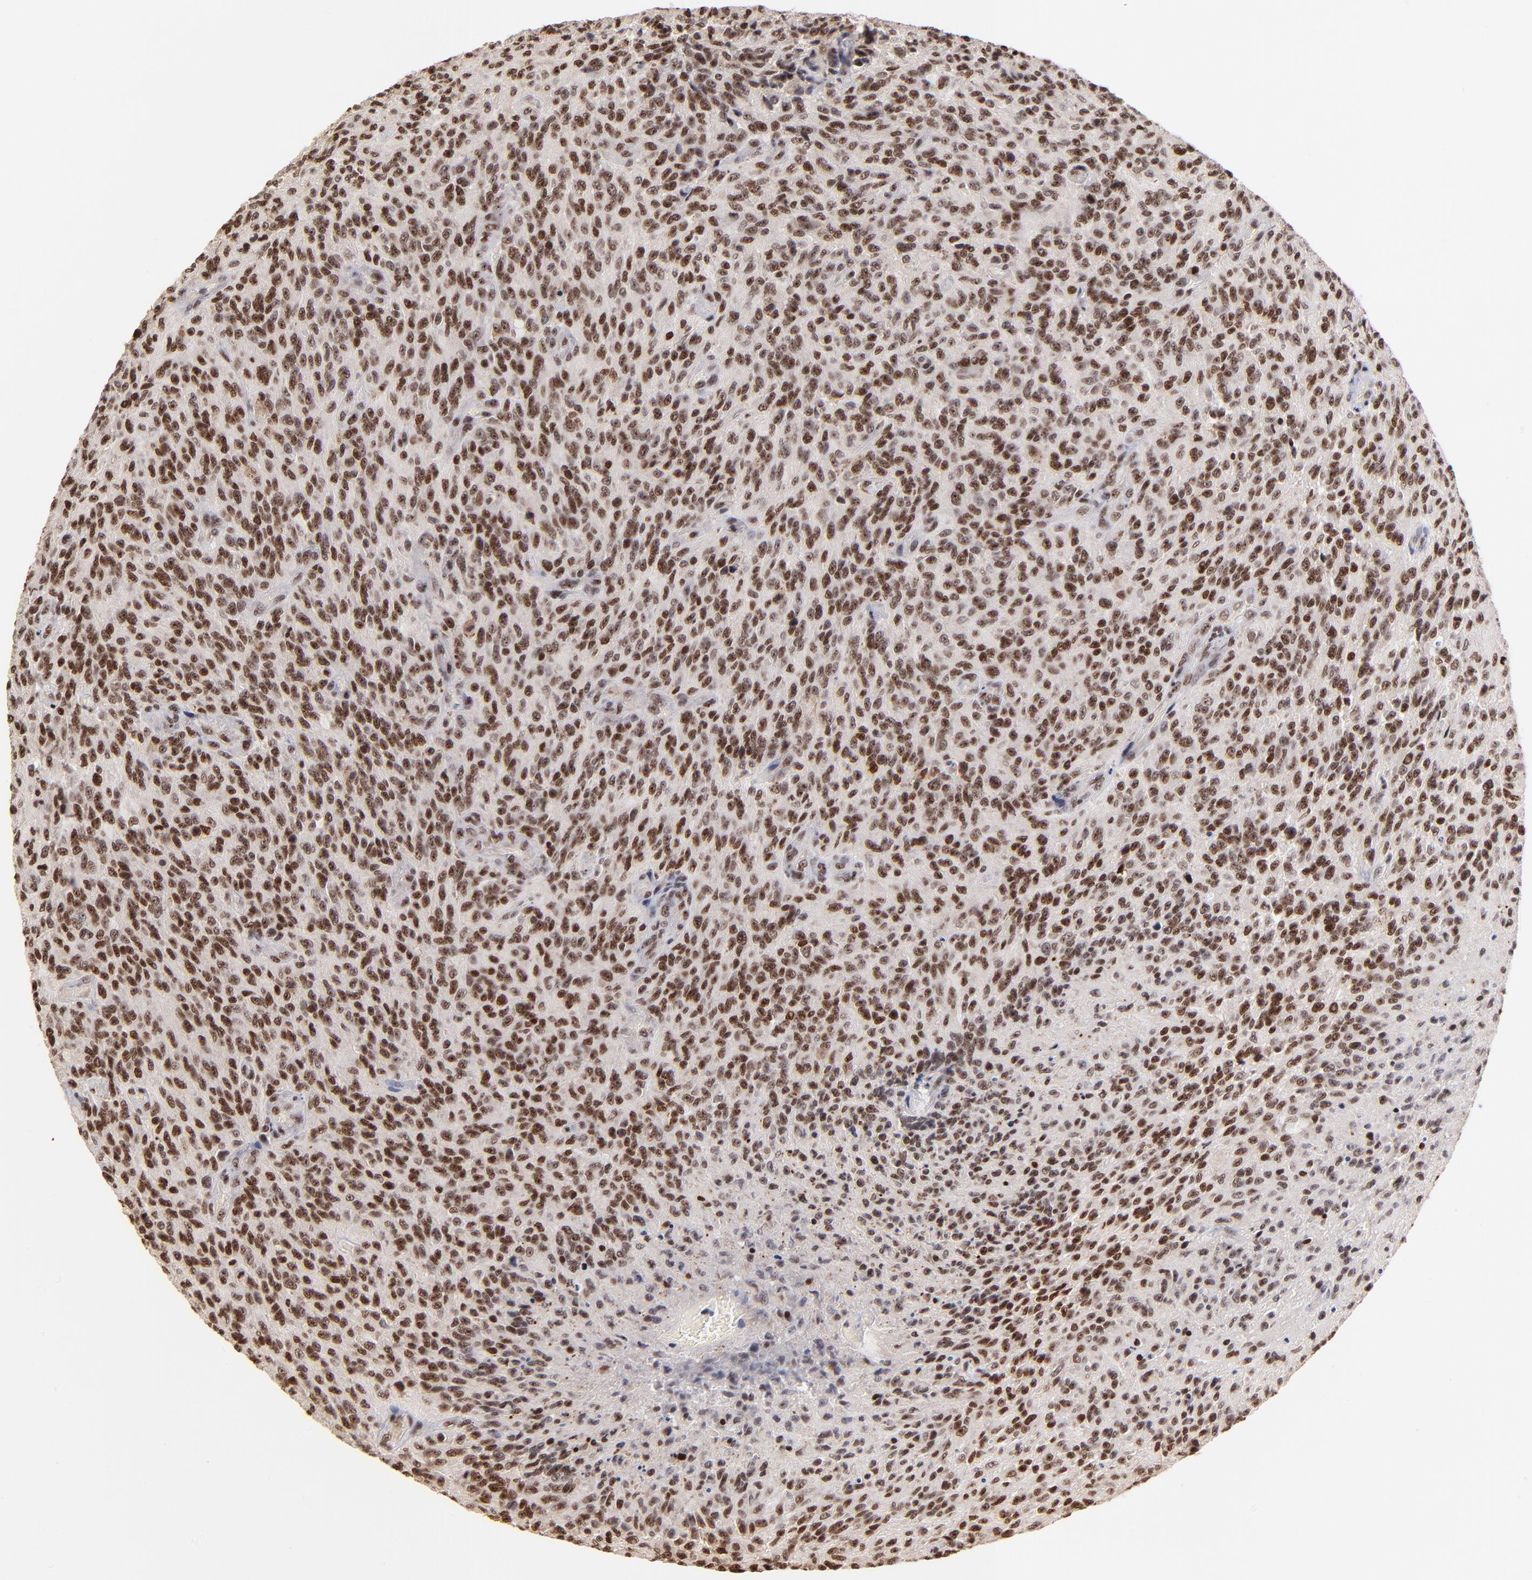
{"staining": {"intensity": "strong", "quantity": ">75%", "location": "nuclear"}, "tissue": "glioma", "cell_type": "Tumor cells", "image_type": "cancer", "snomed": [{"axis": "morphology", "description": "Normal tissue, NOS"}, {"axis": "morphology", "description": "Glioma, malignant, High grade"}, {"axis": "topography", "description": "Cerebral cortex"}], "caption": "Protein expression analysis of glioma demonstrates strong nuclear positivity in about >75% of tumor cells.", "gene": "ZNF146", "patient": {"sex": "male", "age": 56}}